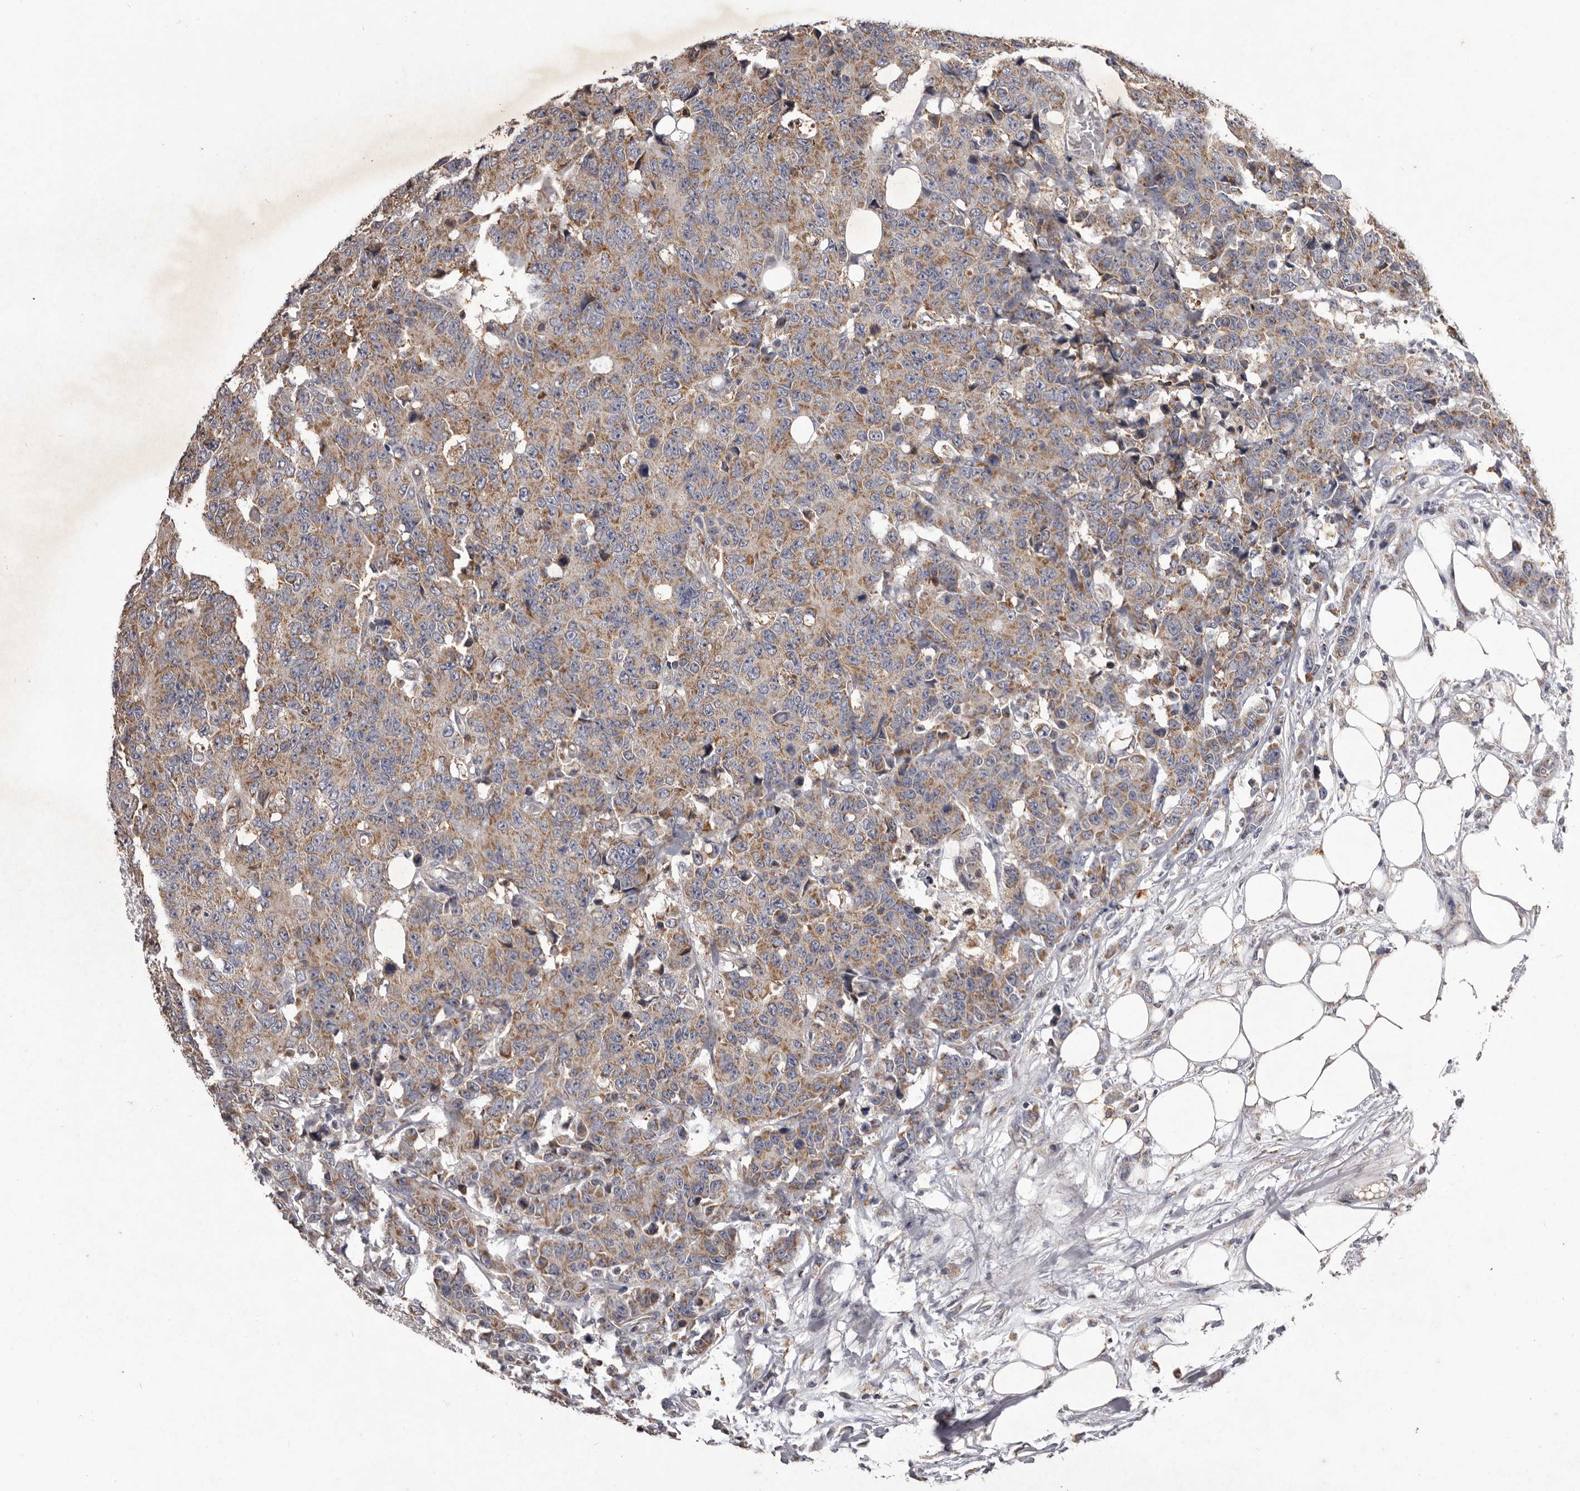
{"staining": {"intensity": "moderate", "quantity": ">75%", "location": "cytoplasmic/membranous"}, "tissue": "colorectal cancer", "cell_type": "Tumor cells", "image_type": "cancer", "snomed": [{"axis": "morphology", "description": "Adenocarcinoma, NOS"}, {"axis": "topography", "description": "Colon"}], "caption": "Colorectal adenocarcinoma tissue demonstrates moderate cytoplasmic/membranous staining in approximately >75% of tumor cells, visualized by immunohistochemistry.", "gene": "CXCL14", "patient": {"sex": "female", "age": 86}}